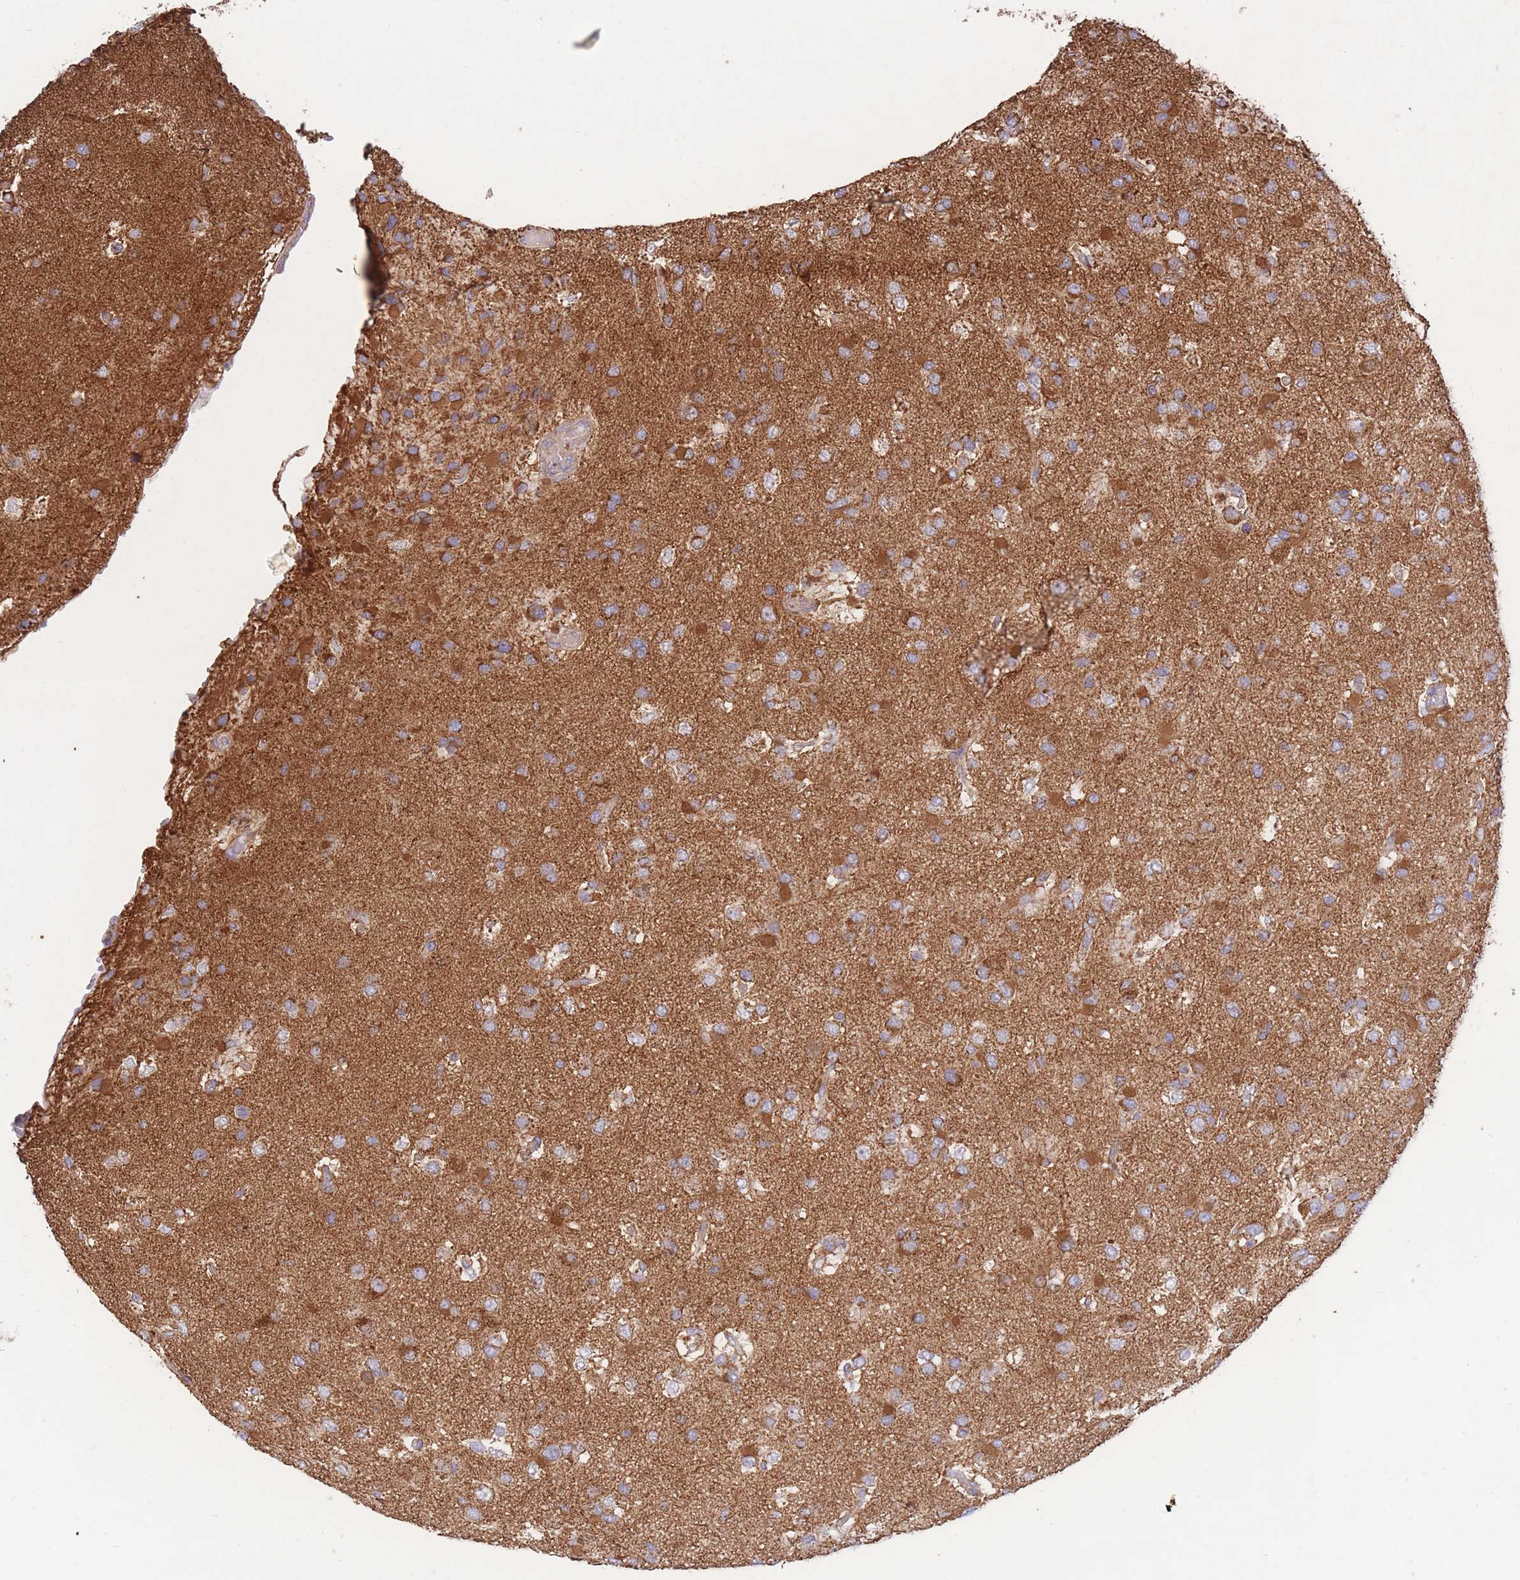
{"staining": {"intensity": "strong", "quantity": "25%-75%", "location": "cytoplasmic/membranous"}, "tissue": "glioma", "cell_type": "Tumor cells", "image_type": "cancer", "snomed": [{"axis": "morphology", "description": "Glioma, malignant, High grade"}, {"axis": "topography", "description": "Brain"}], "caption": "Human glioma stained with a protein marker shows strong staining in tumor cells.", "gene": "FKBP8", "patient": {"sex": "male", "age": 53}}